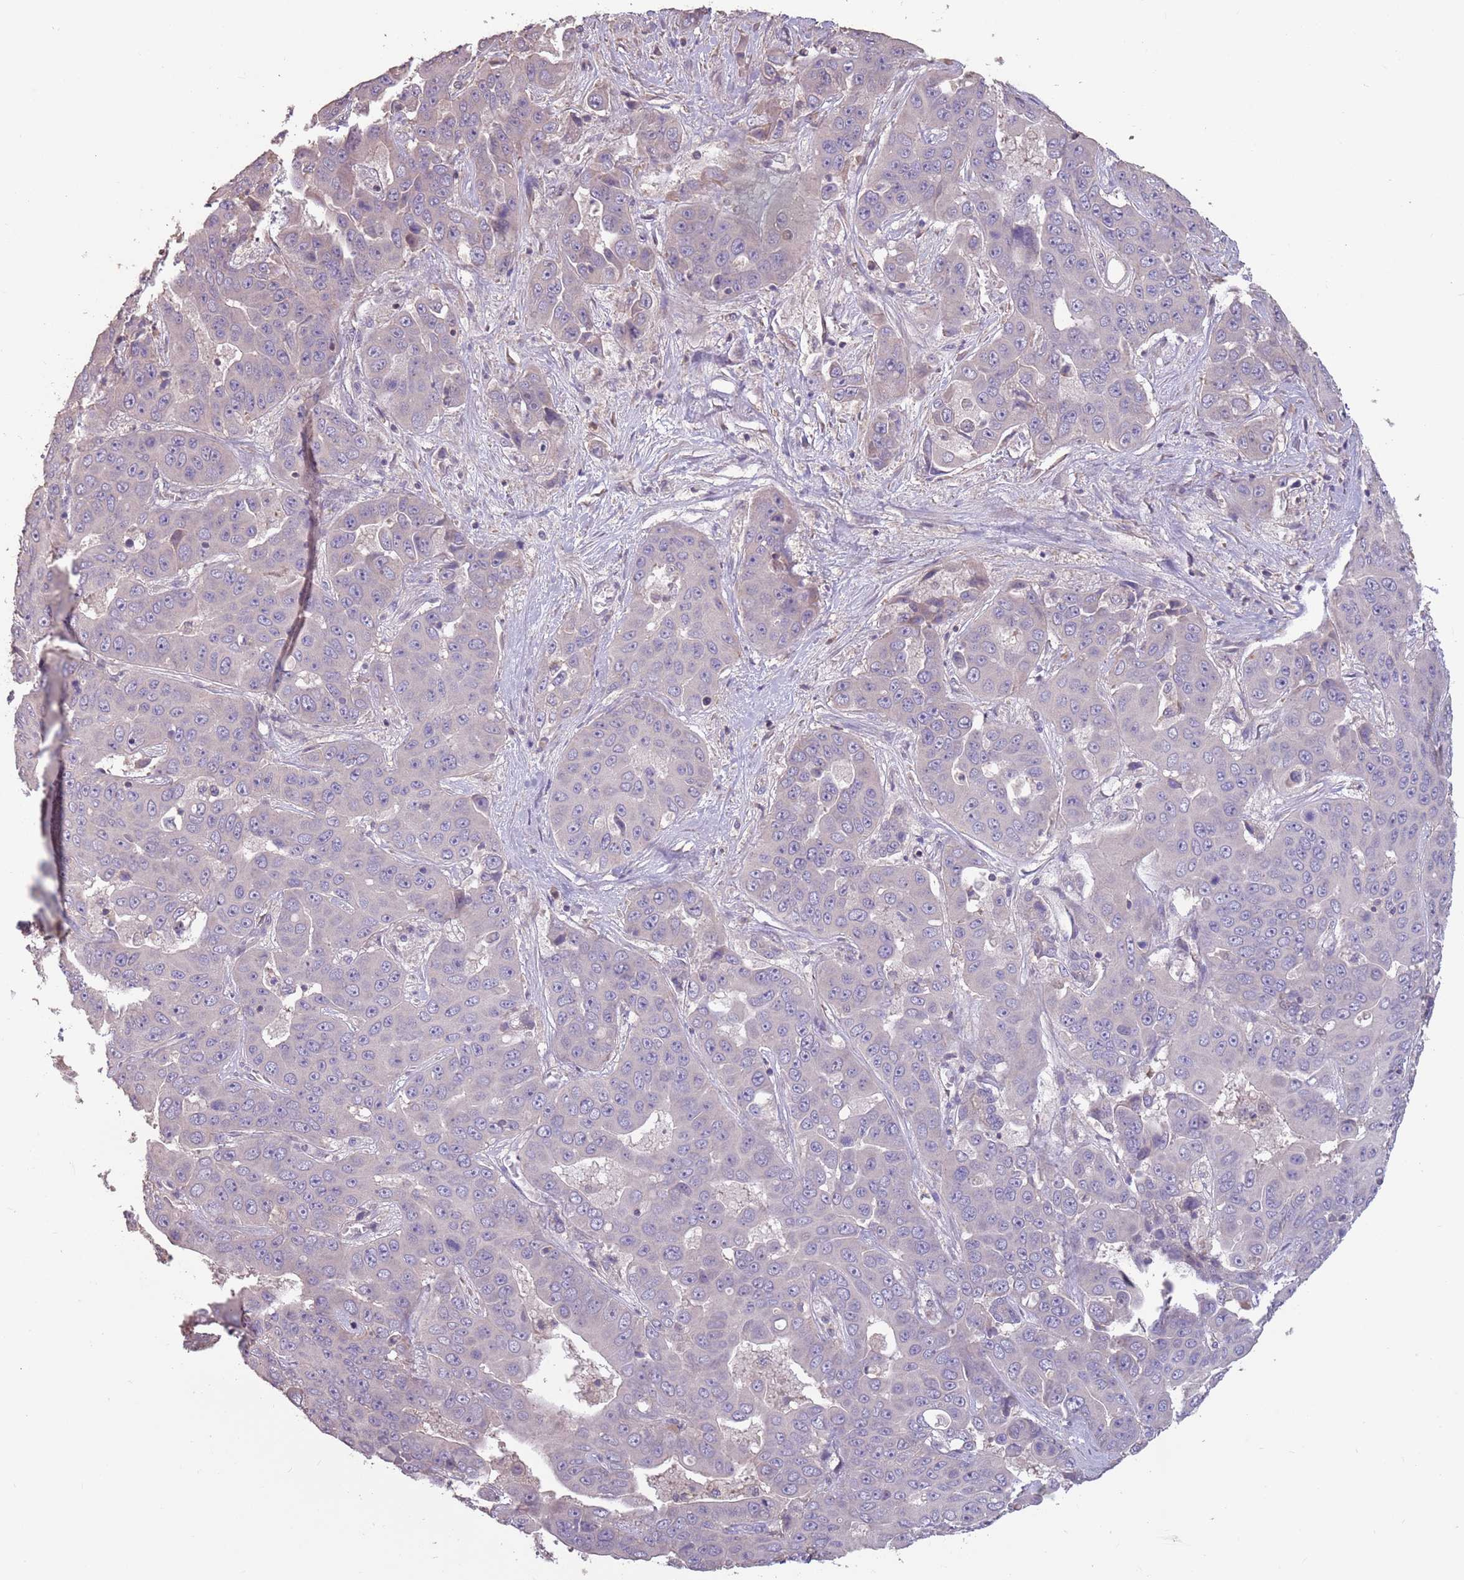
{"staining": {"intensity": "negative", "quantity": "none", "location": "none"}, "tissue": "liver cancer", "cell_type": "Tumor cells", "image_type": "cancer", "snomed": [{"axis": "morphology", "description": "Cholangiocarcinoma"}, {"axis": "topography", "description": "Liver"}], "caption": "DAB immunohistochemical staining of liver cholangiocarcinoma reveals no significant positivity in tumor cells.", "gene": "MBD3L1", "patient": {"sex": "female", "age": 52}}